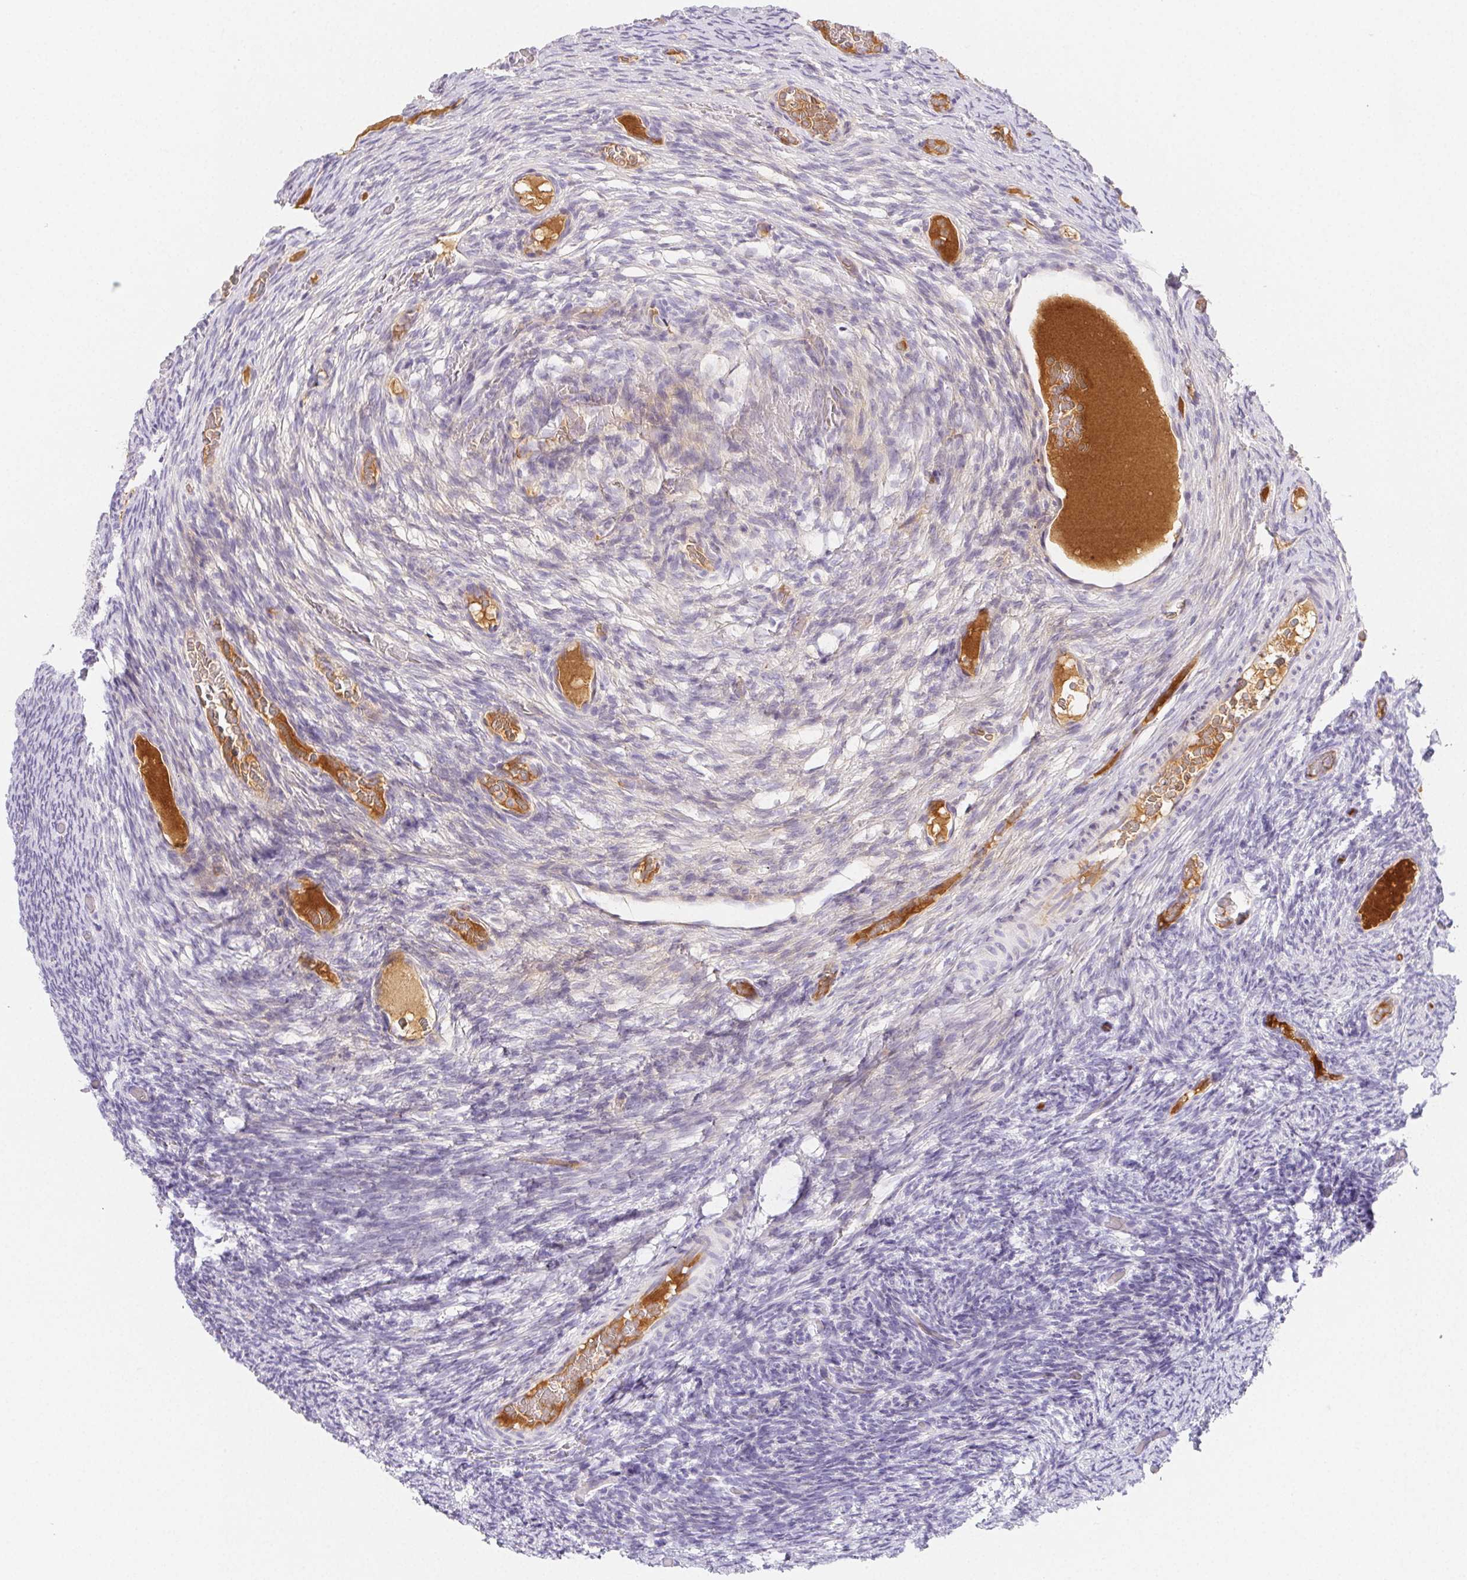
{"staining": {"intensity": "negative", "quantity": "none", "location": "none"}, "tissue": "ovary", "cell_type": "Ovarian stroma cells", "image_type": "normal", "snomed": [{"axis": "morphology", "description": "Normal tissue, NOS"}, {"axis": "topography", "description": "Ovary"}], "caption": "Immunohistochemistry of unremarkable ovary exhibits no positivity in ovarian stroma cells.", "gene": "ITIH2", "patient": {"sex": "female", "age": 34}}